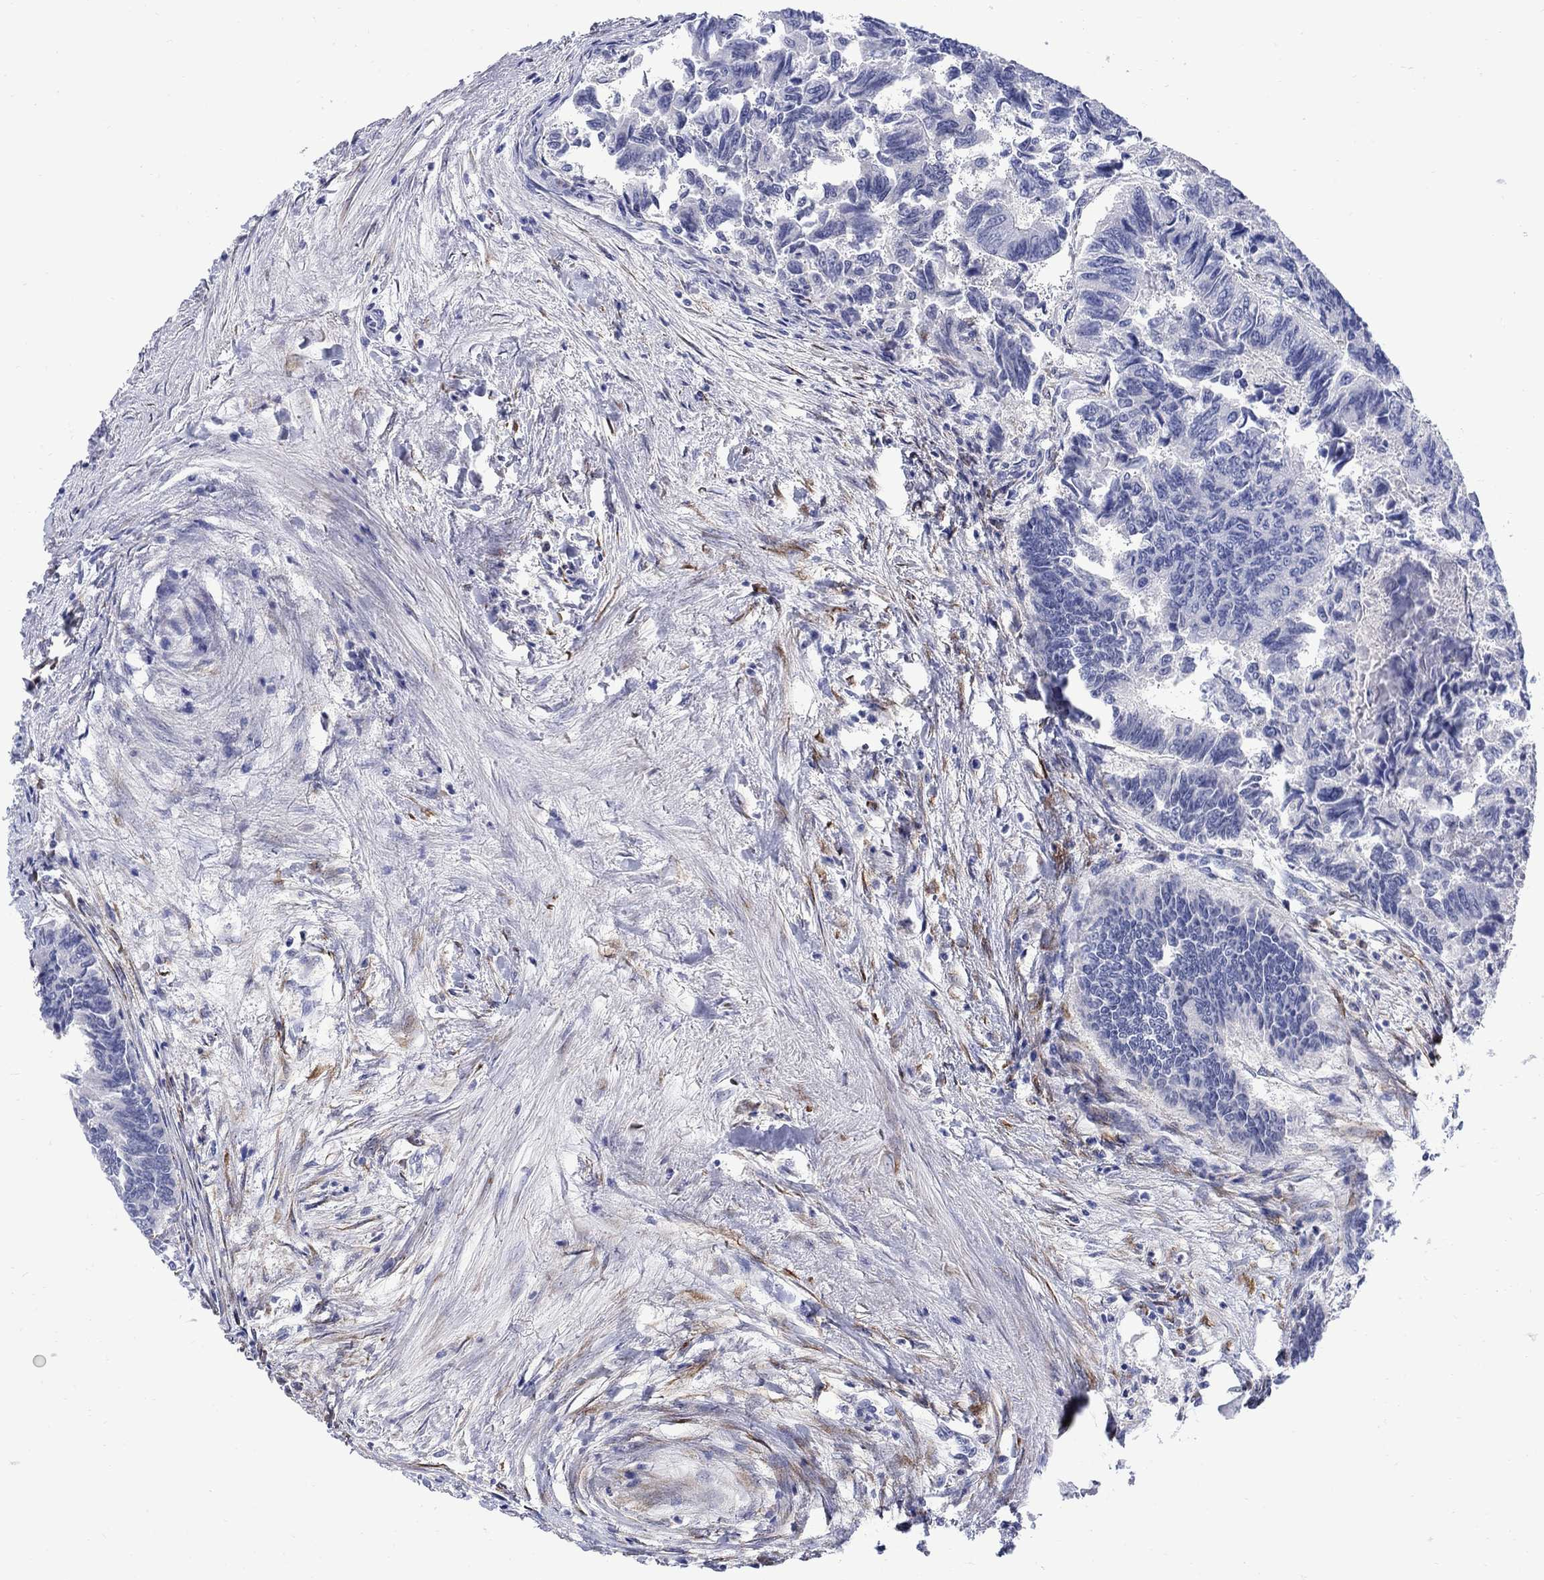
{"staining": {"intensity": "negative", "quantity": "none", "location": "none"}, "tissue": "colorectal cancer", "cell_type": "Tumor cells", "image_type": "cancer", "snomed": [{"axis": "morphology", "description": "Adenocarcinoma, NOS"}, {"axis": "topography", "description": "Colon"}], "caption": "Immunohistochemical staining of human colorectal adenocarcinoma demonstrates no significant positivity in tumor cells.", "gene": "REEP2", "patient": {"sex": "female", "age": 65}}